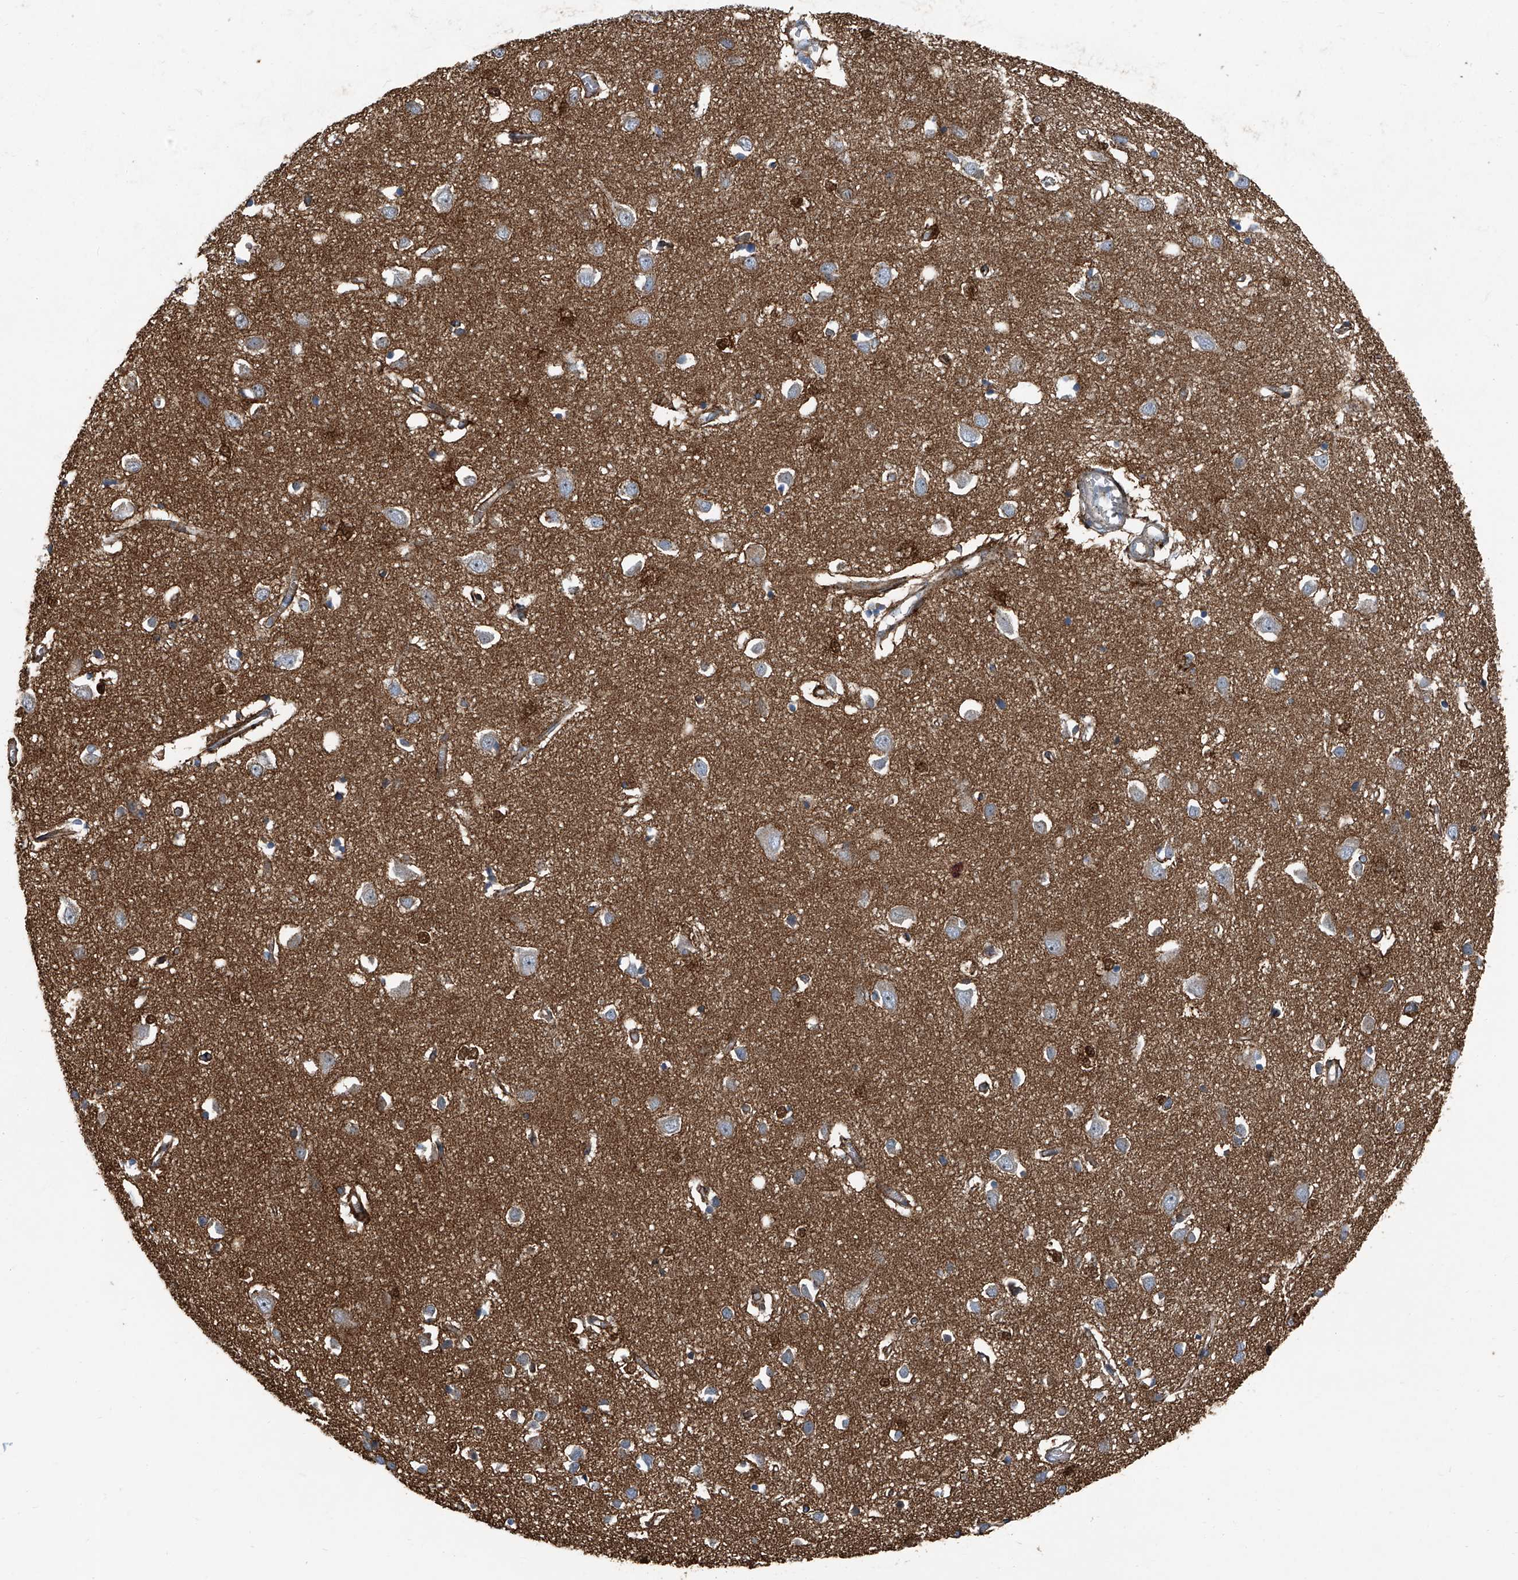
{"staining": {"intensity": "moderate", "quantity": ">75%", "location": "cytoplasmic/membranous"}, "tissue": "cerebral cortex", "cell_type": "Endothelial cells", "image_type": "normal", "snomed": [{"axis": "morphology", "description": "Normal tissue, NOS"}, {"axis": "topography", "description": "Cerebral cortex"}], "caption": "IHC of unremarkable cerebral cortex reveals medium levels of moderate cytoplasmic/membranous positivity in approximately >75% of endothelial cells. (DAB (3,3'-diaminobenzidine) IHC with brightfield microscopy, high magnification).", "gene": "SEPTIN7", "patient": {"sex": "female", "age": 64}}